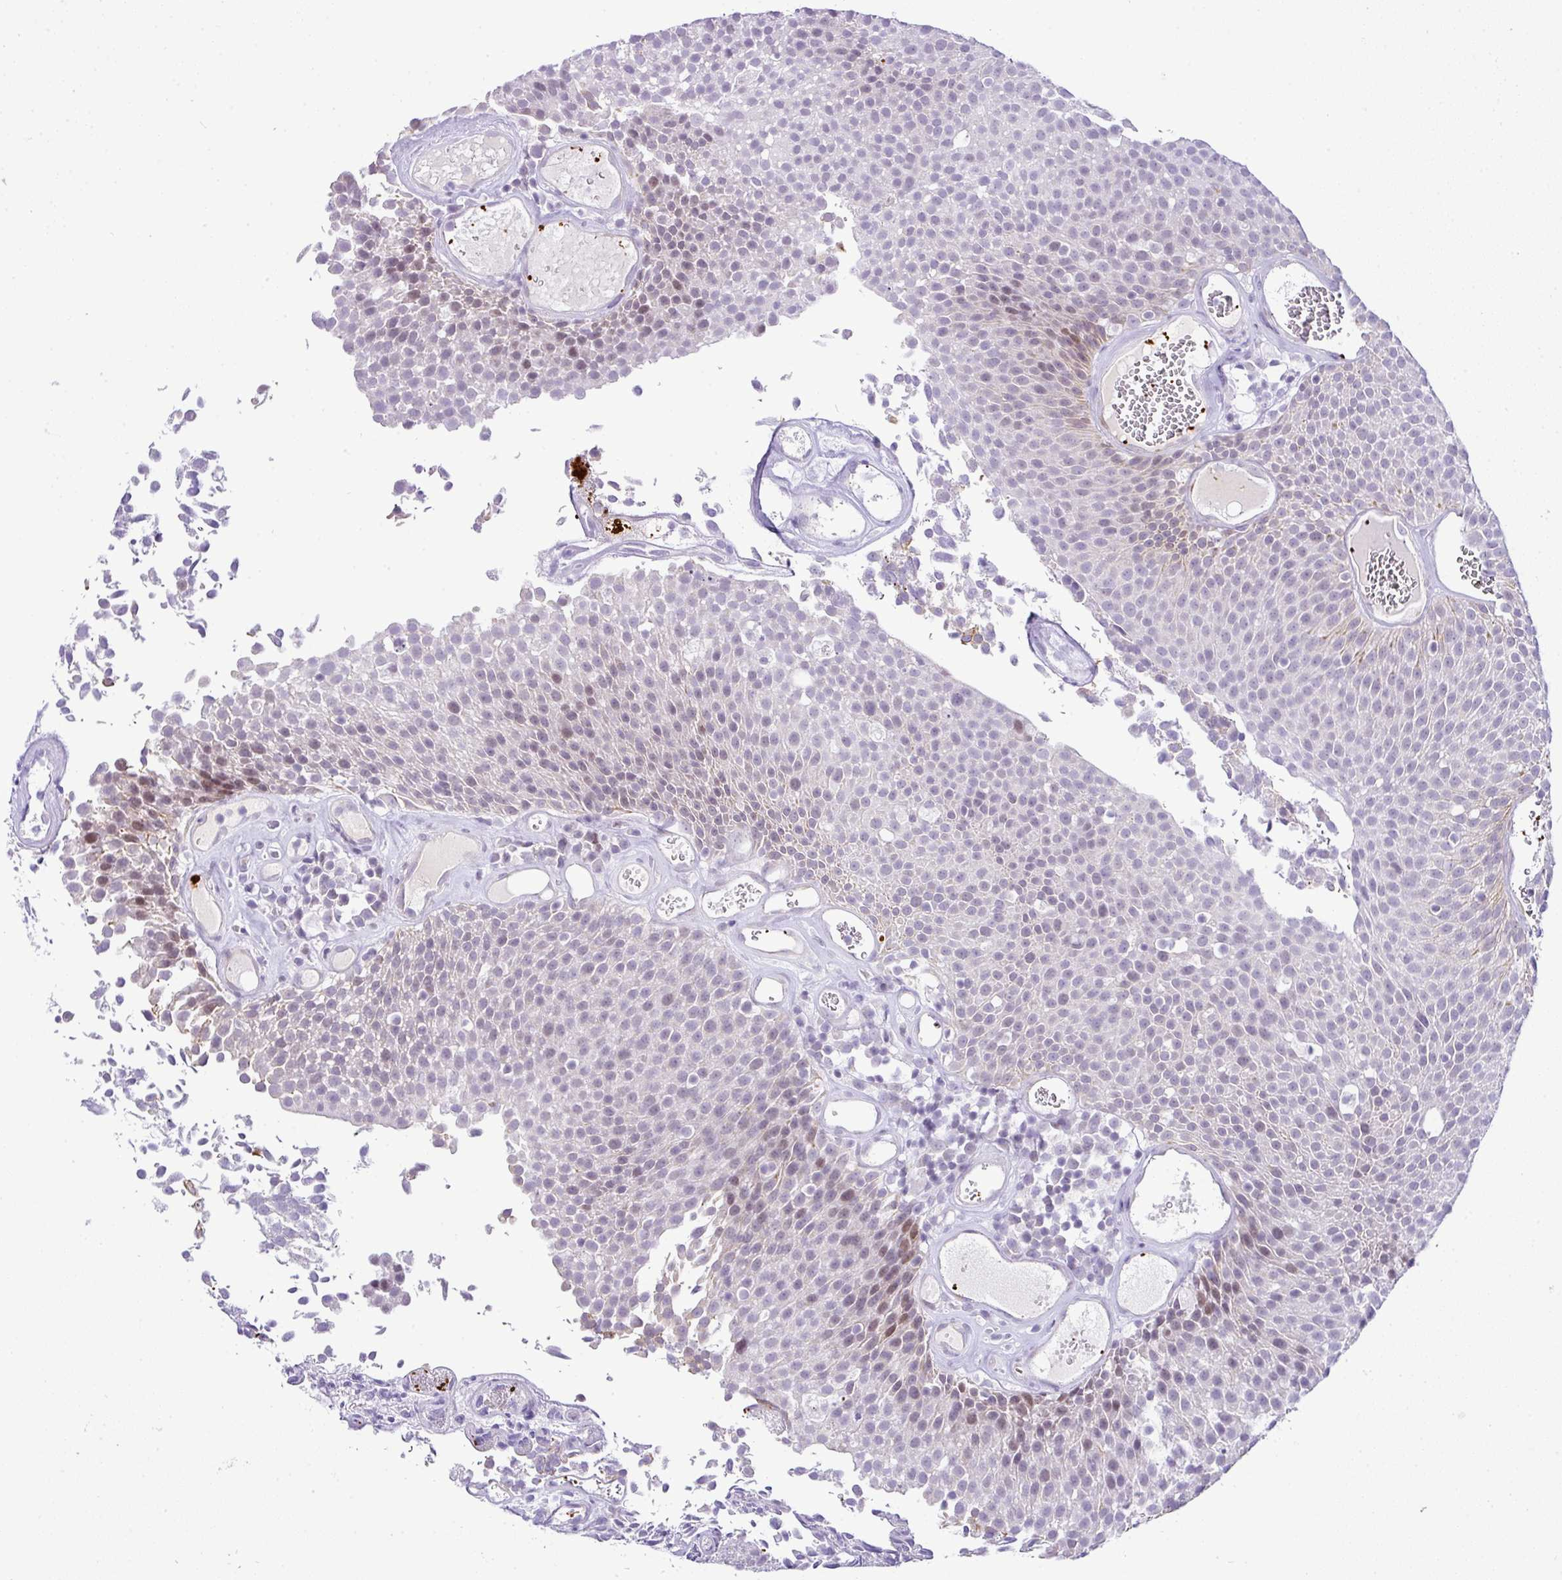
{"staining": {"intensity": "moderate", "quantity": "<25%", "location": "nuclear"}, "tissue": "urothelial cancer", "cell_type": "Tumor cells", "image_type": "cancer", "snomed": [{"axis": "morphology", "description": "Urothelial carcinoma, Low grade"}, {"axis": "topography", "description": "Urinary bladder"}], "caption": "About <25% of tumor cells in human urothelial cancer exhibit moderate nuclear protein staining as visualized by brown immunohistochemical staining.", "gene": "CMTM5", "patient": {"sex": "female", "age": 79}}